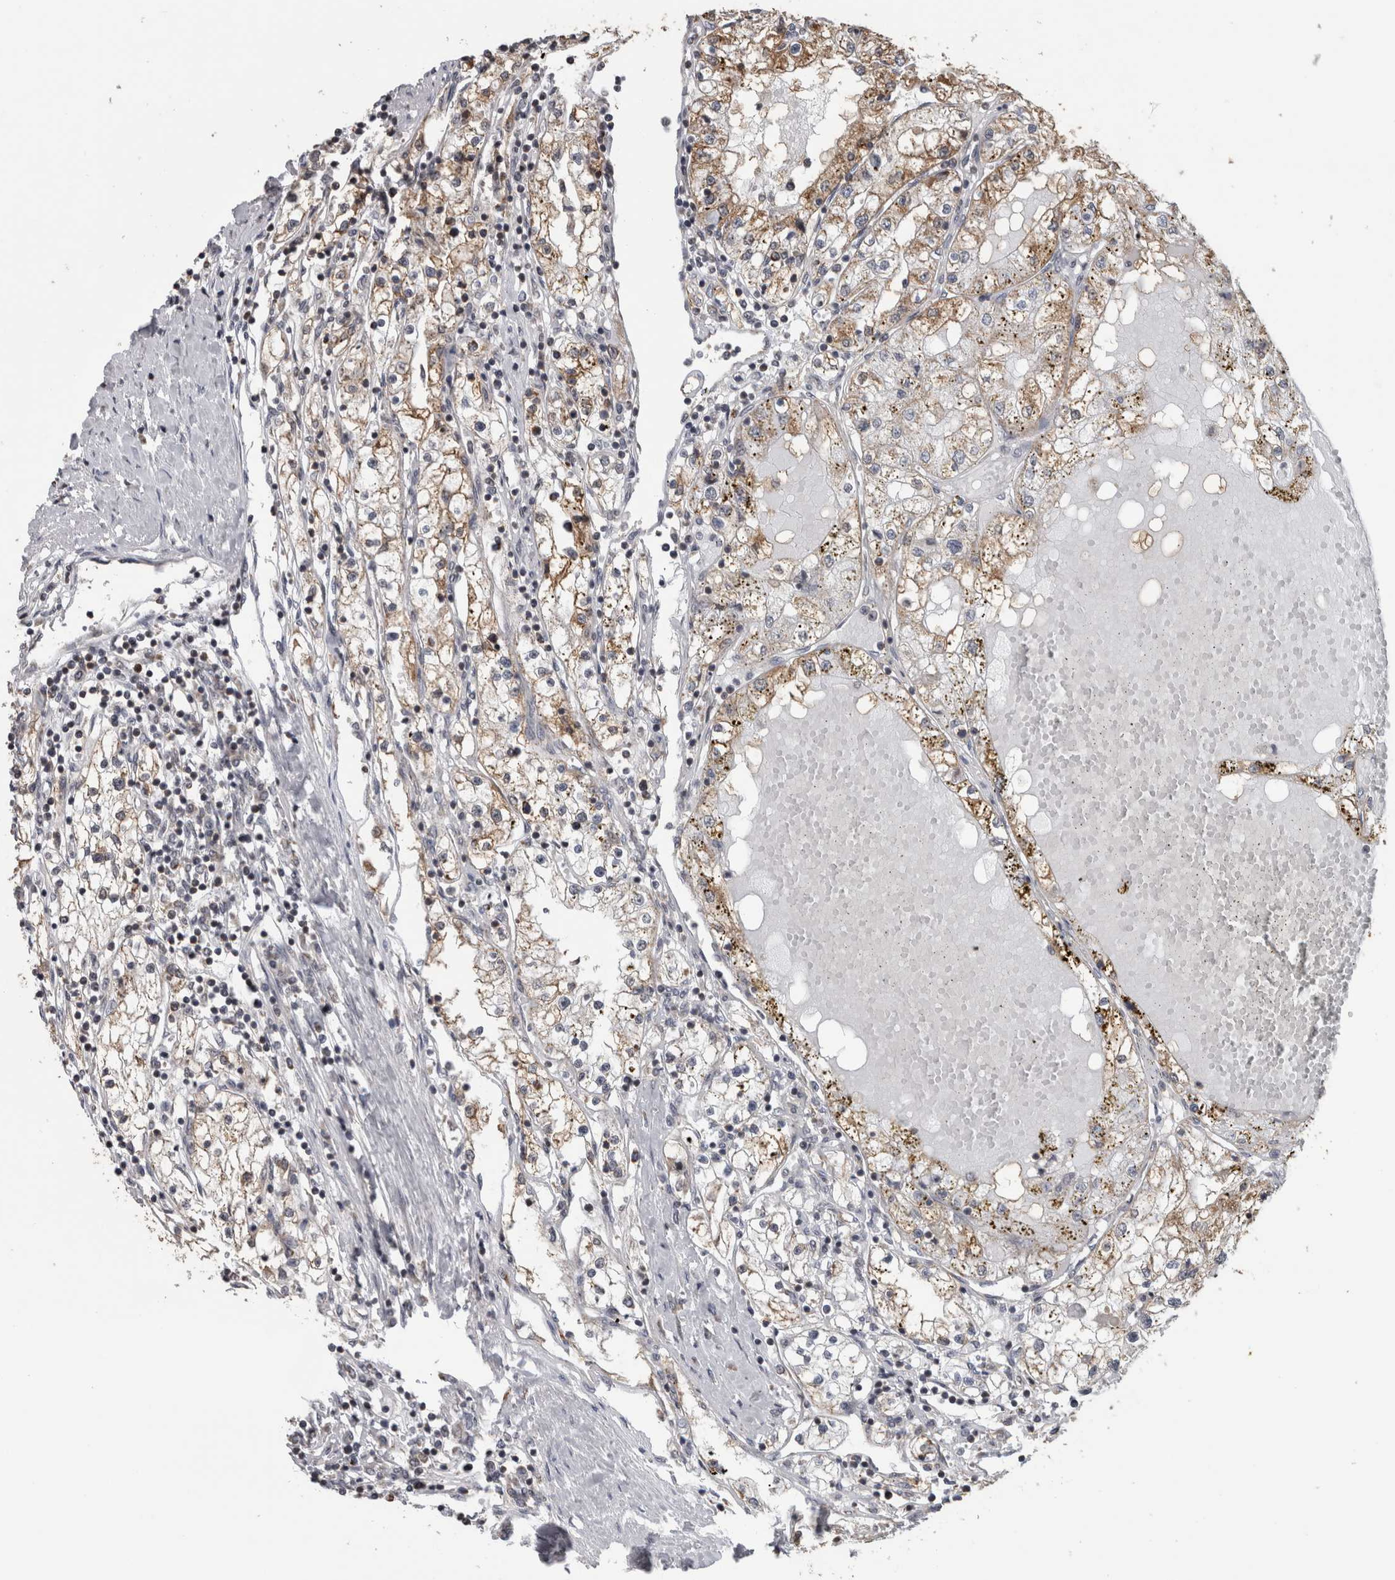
{"staining": {"intensity": "moderate", "quantity": "<25%", "location": "cytoplasmic/membranous"}, "tissue": "renal cancer", "cell_type": "Tumor cells", "image_type": "cancer", "snomed": [{"axis": "morphology", "description": "Adenocarcinoma, NOS"}, {"axis": "topography", "description": "Kidney"}], "caption": "Brown immunohistochemical staining in renal cancer (adenocarcinoma) shows moderate cytoplasmic/membranous staining in about <25% of tumor cells. (IHC, brightfield microscopy, high magnification).", "gene": "OR2K2", "patient": {"sex": "male", "age": 68}}